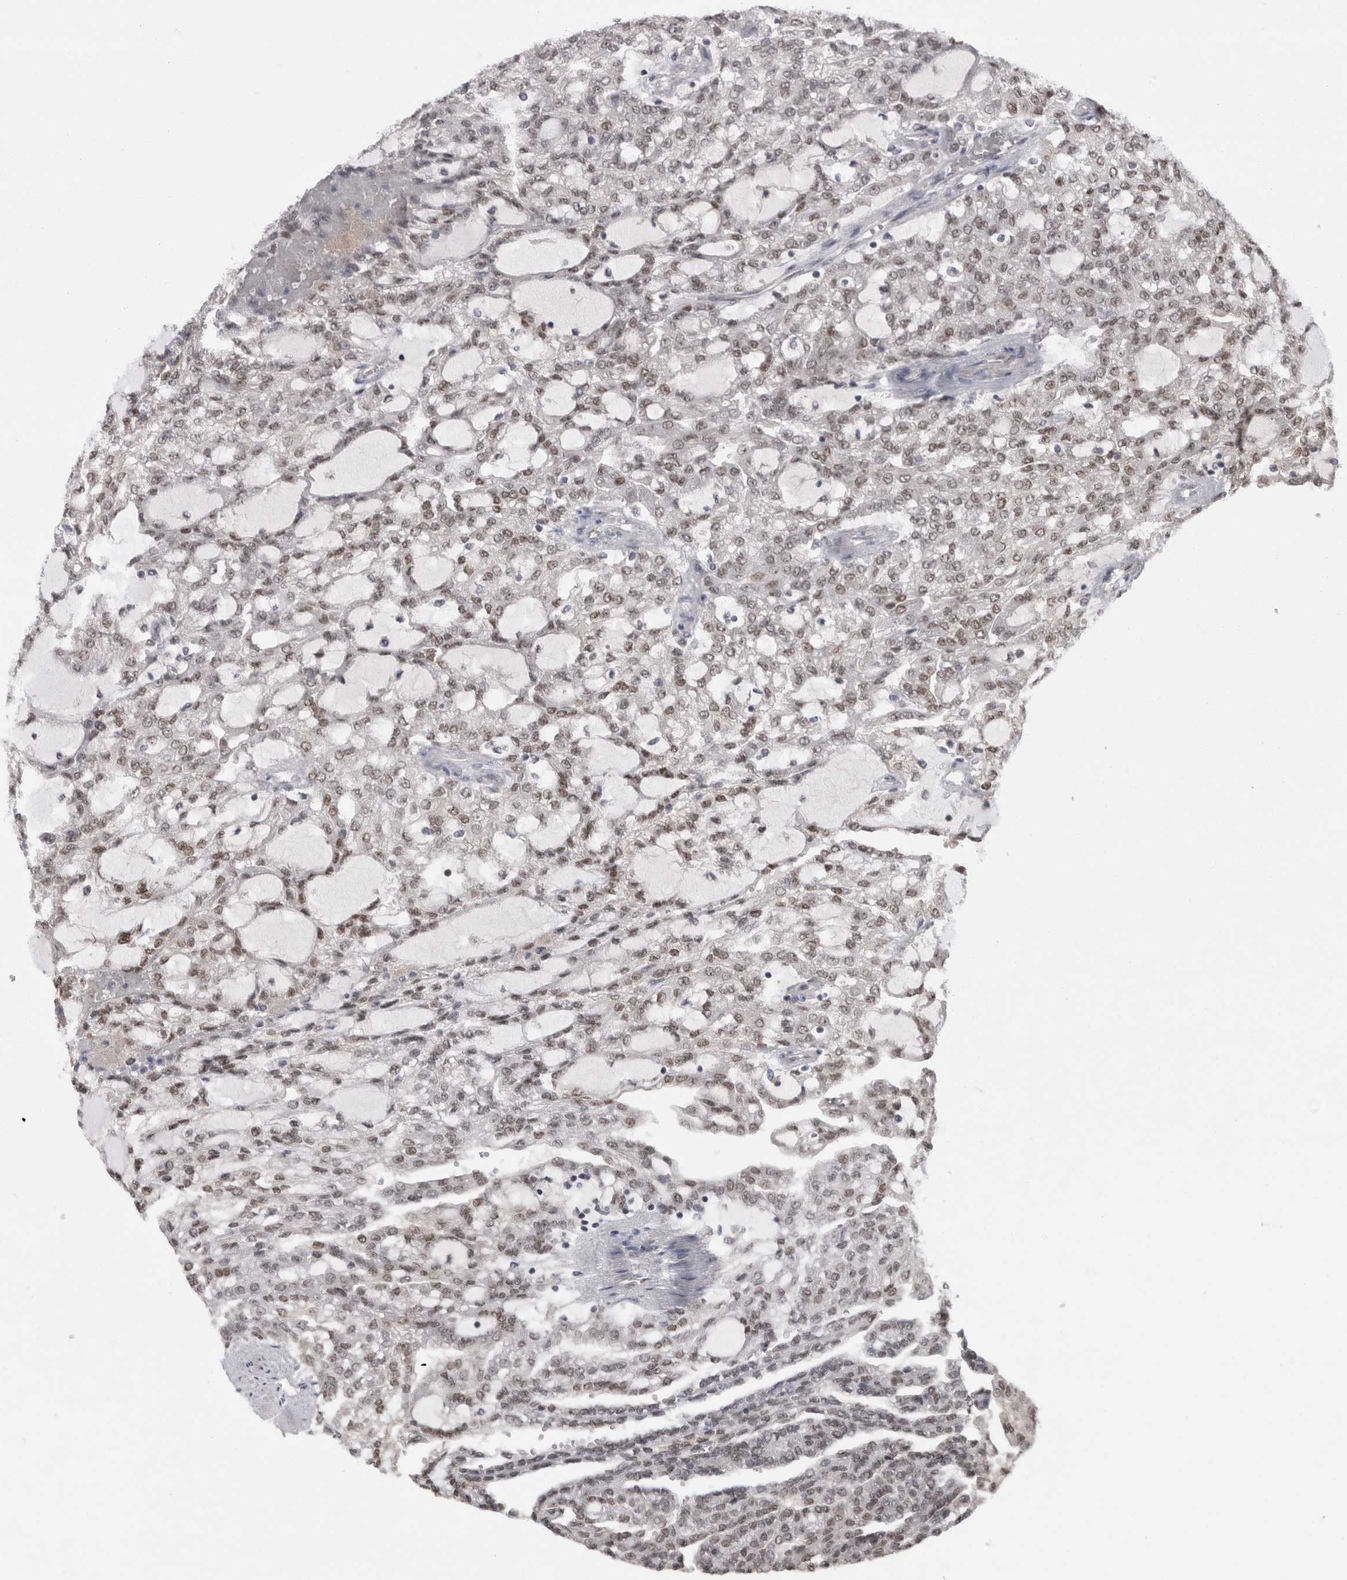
{"staining": {"intensity": "moderate", "quantity": ">75%", "location": "nuclear"}, "tissue": "renal cancer", "cell_type": "Tumor cells", "image_type": "cancer", "snomed": [{"axis": "morphology", "description": "Adenocarcinoma, NOS"}, {"axis": "topography", "description": "Kidney"}], "caption": "Renal adenocarcinoma stained with a brown dye reveals moderate nuclear positive expression in about >75% of tumor cells.", "gene": "RBM28", "patient": {"sex": "male", "age": 63}}